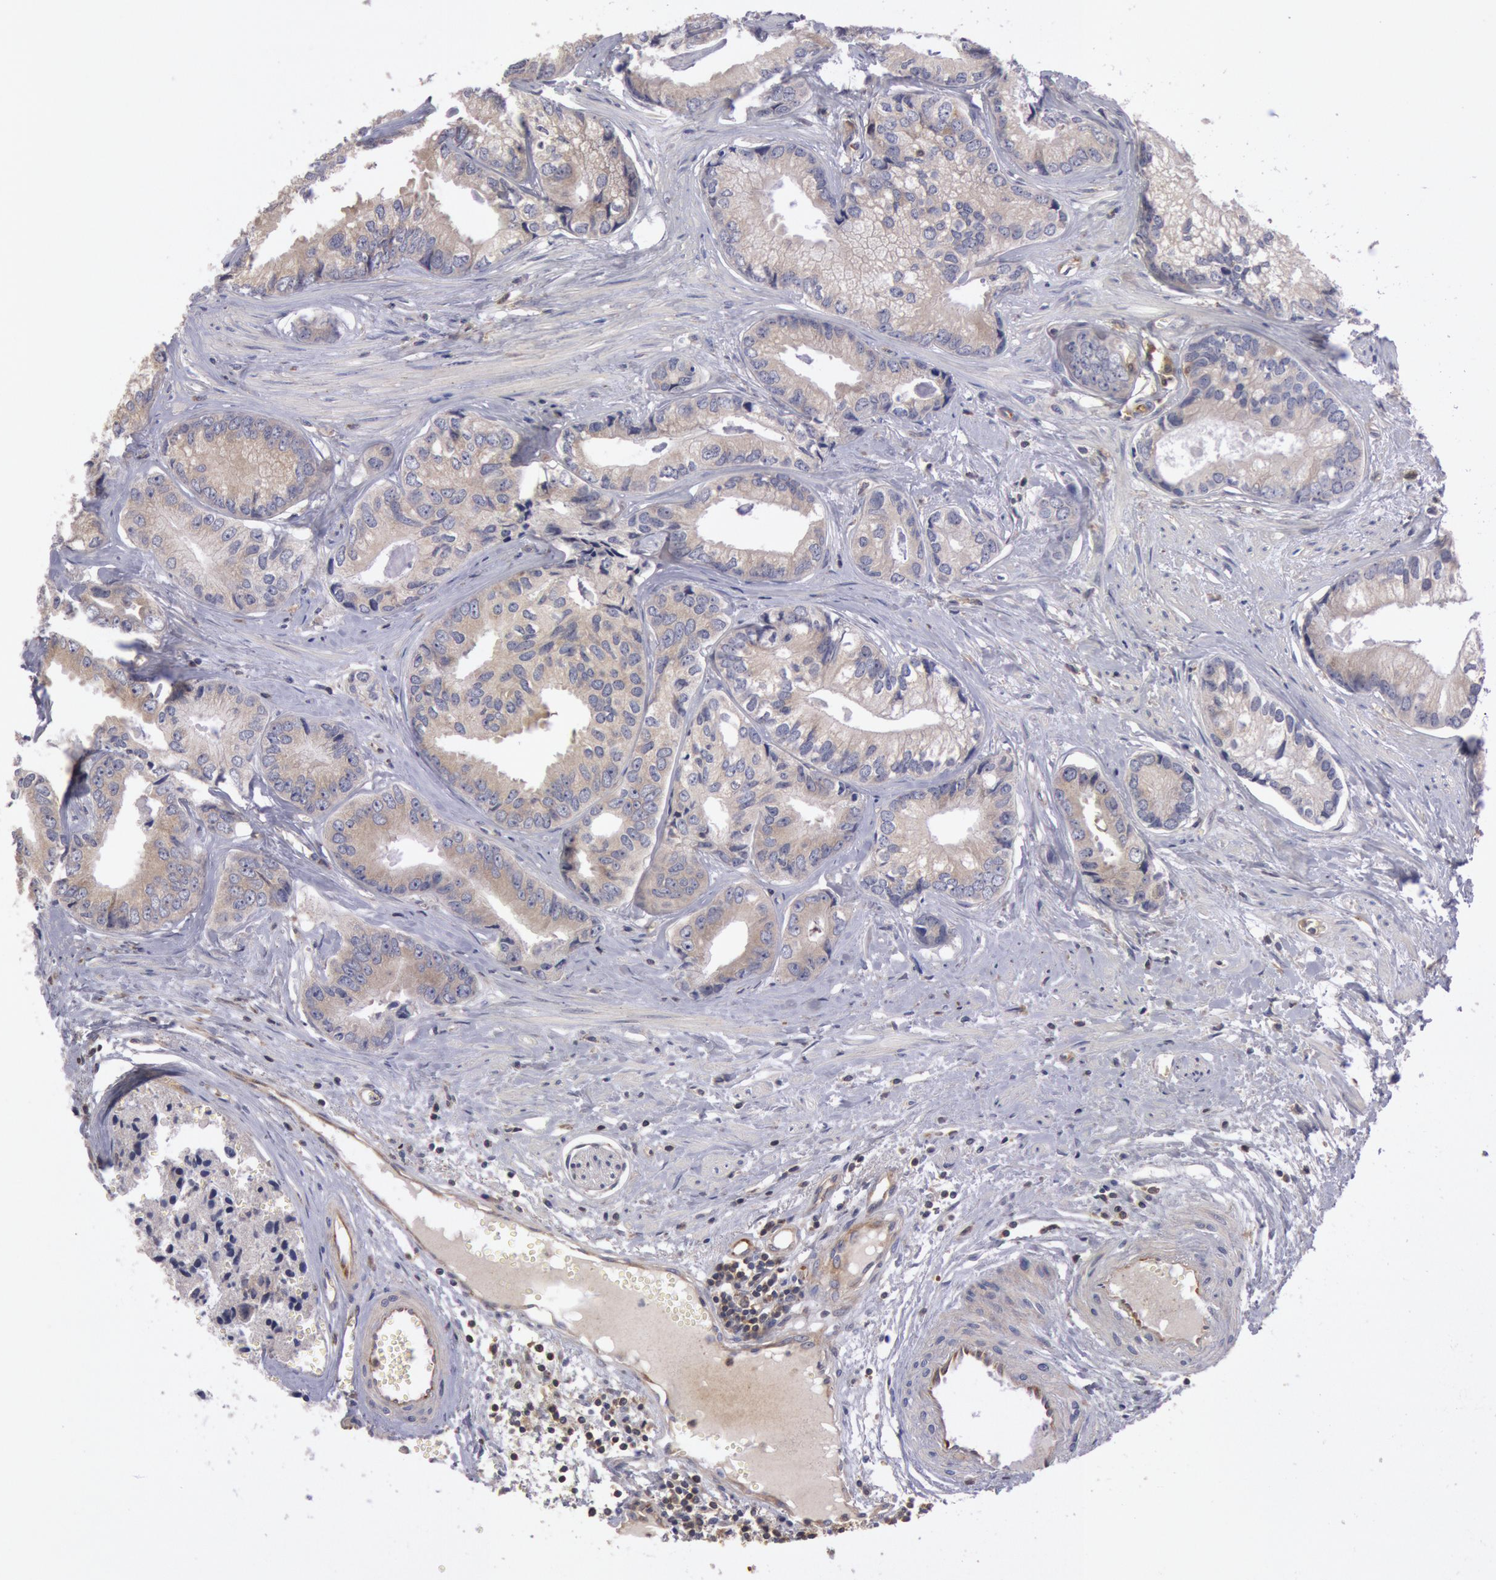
{"staining": {"intensity": "weak", "quantity": "<25%", "location": "cytoplasmic/membranous"}, "tissue": "prostate cancer", "cell_type": "Tumor cells", "image_type": "cancer", "snomed": [{"axis": "morphology", "description": "Adenocarcinoma, High grade"}, {"axis": "topography", "description": "Prostate"}], "caption": "High power microscopy photomicrograph of an immunohistochemistry (IHC) image of prostate high-grade adenocarcinoma, revealing no significant staining in tumor cells.", "gene": "PIK3R1", "patient": {"sex": "male", "age": 56}}